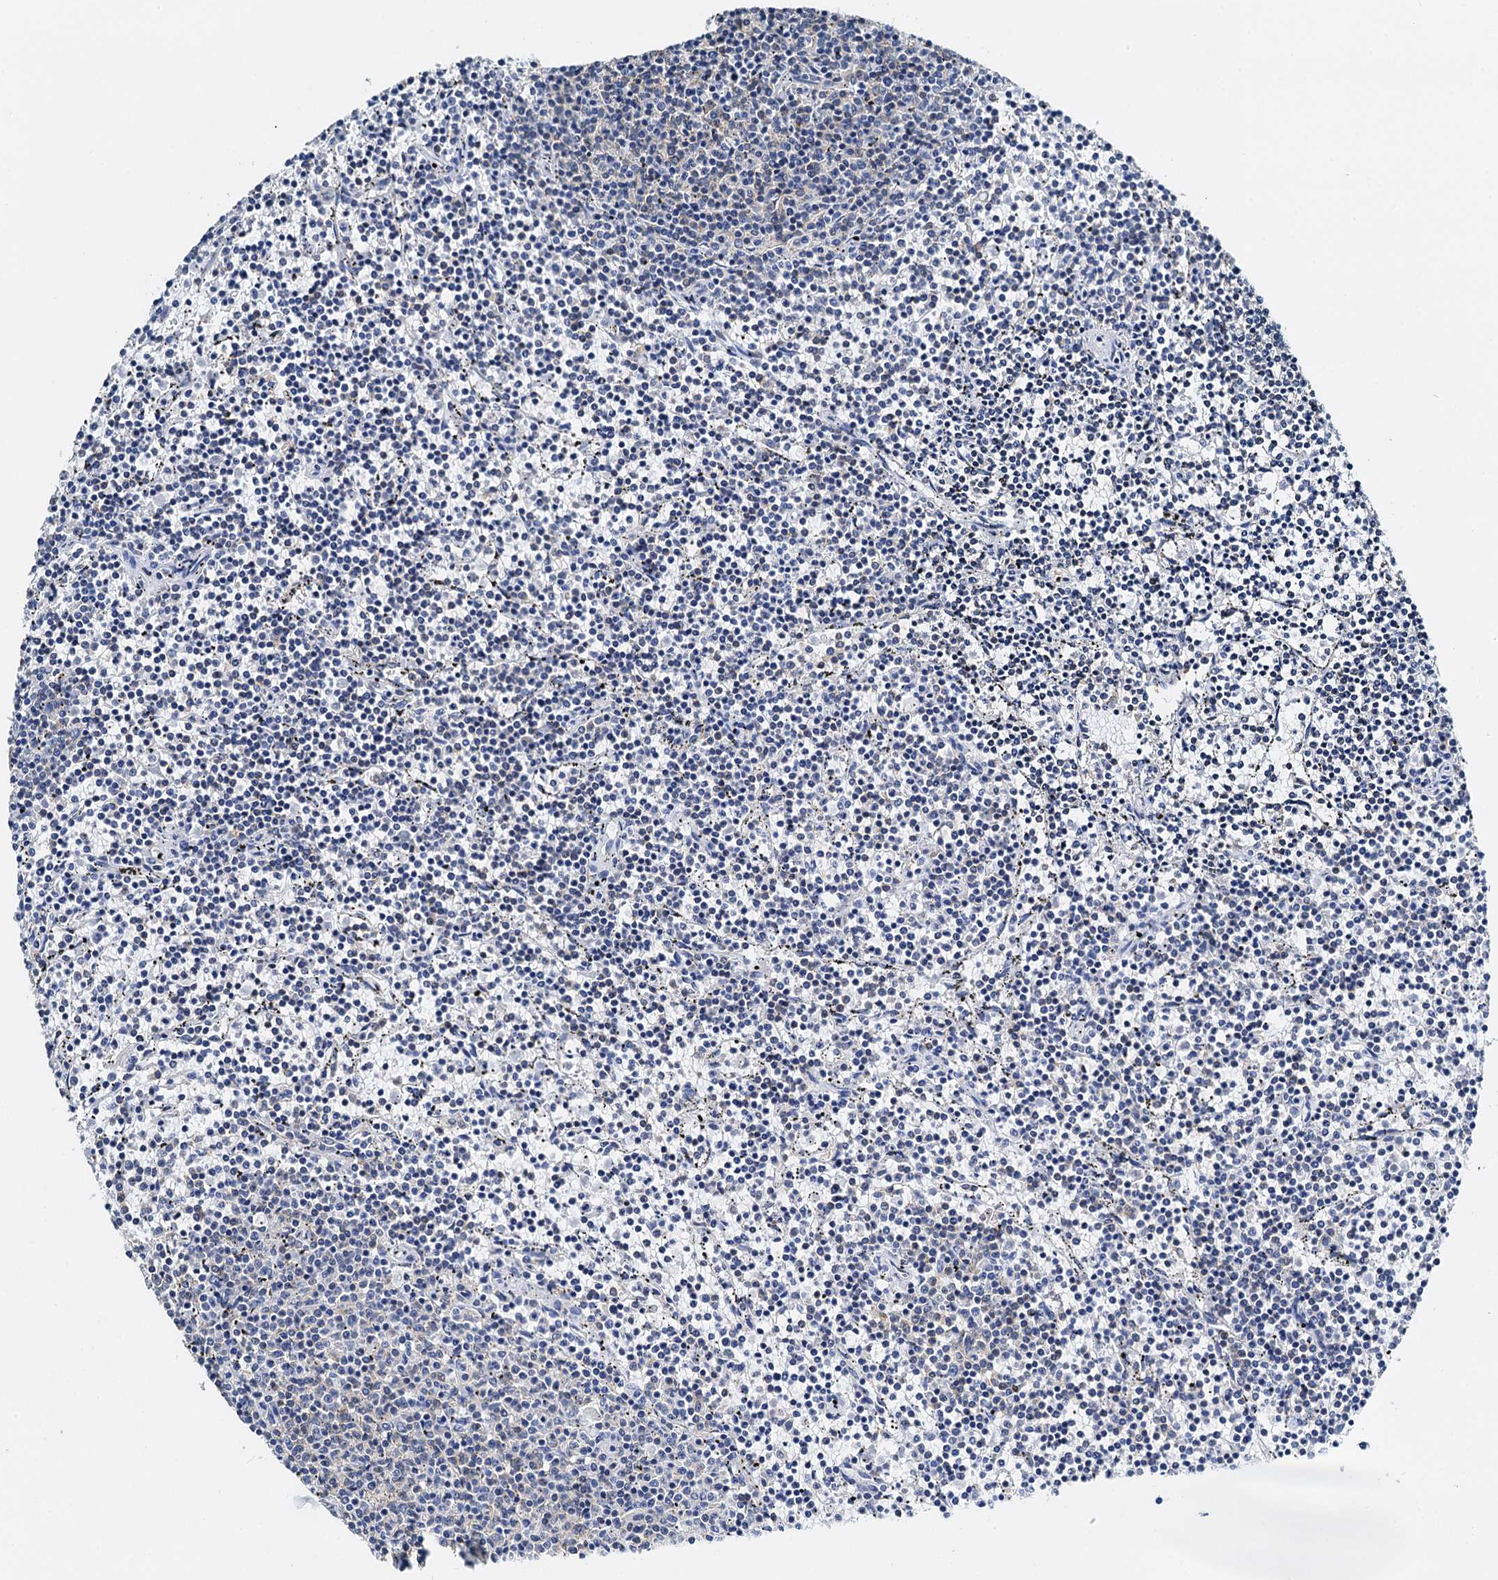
{"staining": {"intensity": "negative", "quantity": "none", "location": "none"}, "tissue": "lymphoma", "cell_type": "Tumor cells", "image_type": "cancer", "snomed": [{"axis": "morphology", "description": "Malignant lymphoma, non-Hodgkin's type, Low grade"}, {"axis": "topography", "description": "Spleen"}], "caption": "Tumor cells show no significant expression in lymphoma.", "gene": "SLTM", "patient": {"sex": "female", "age": 50}}